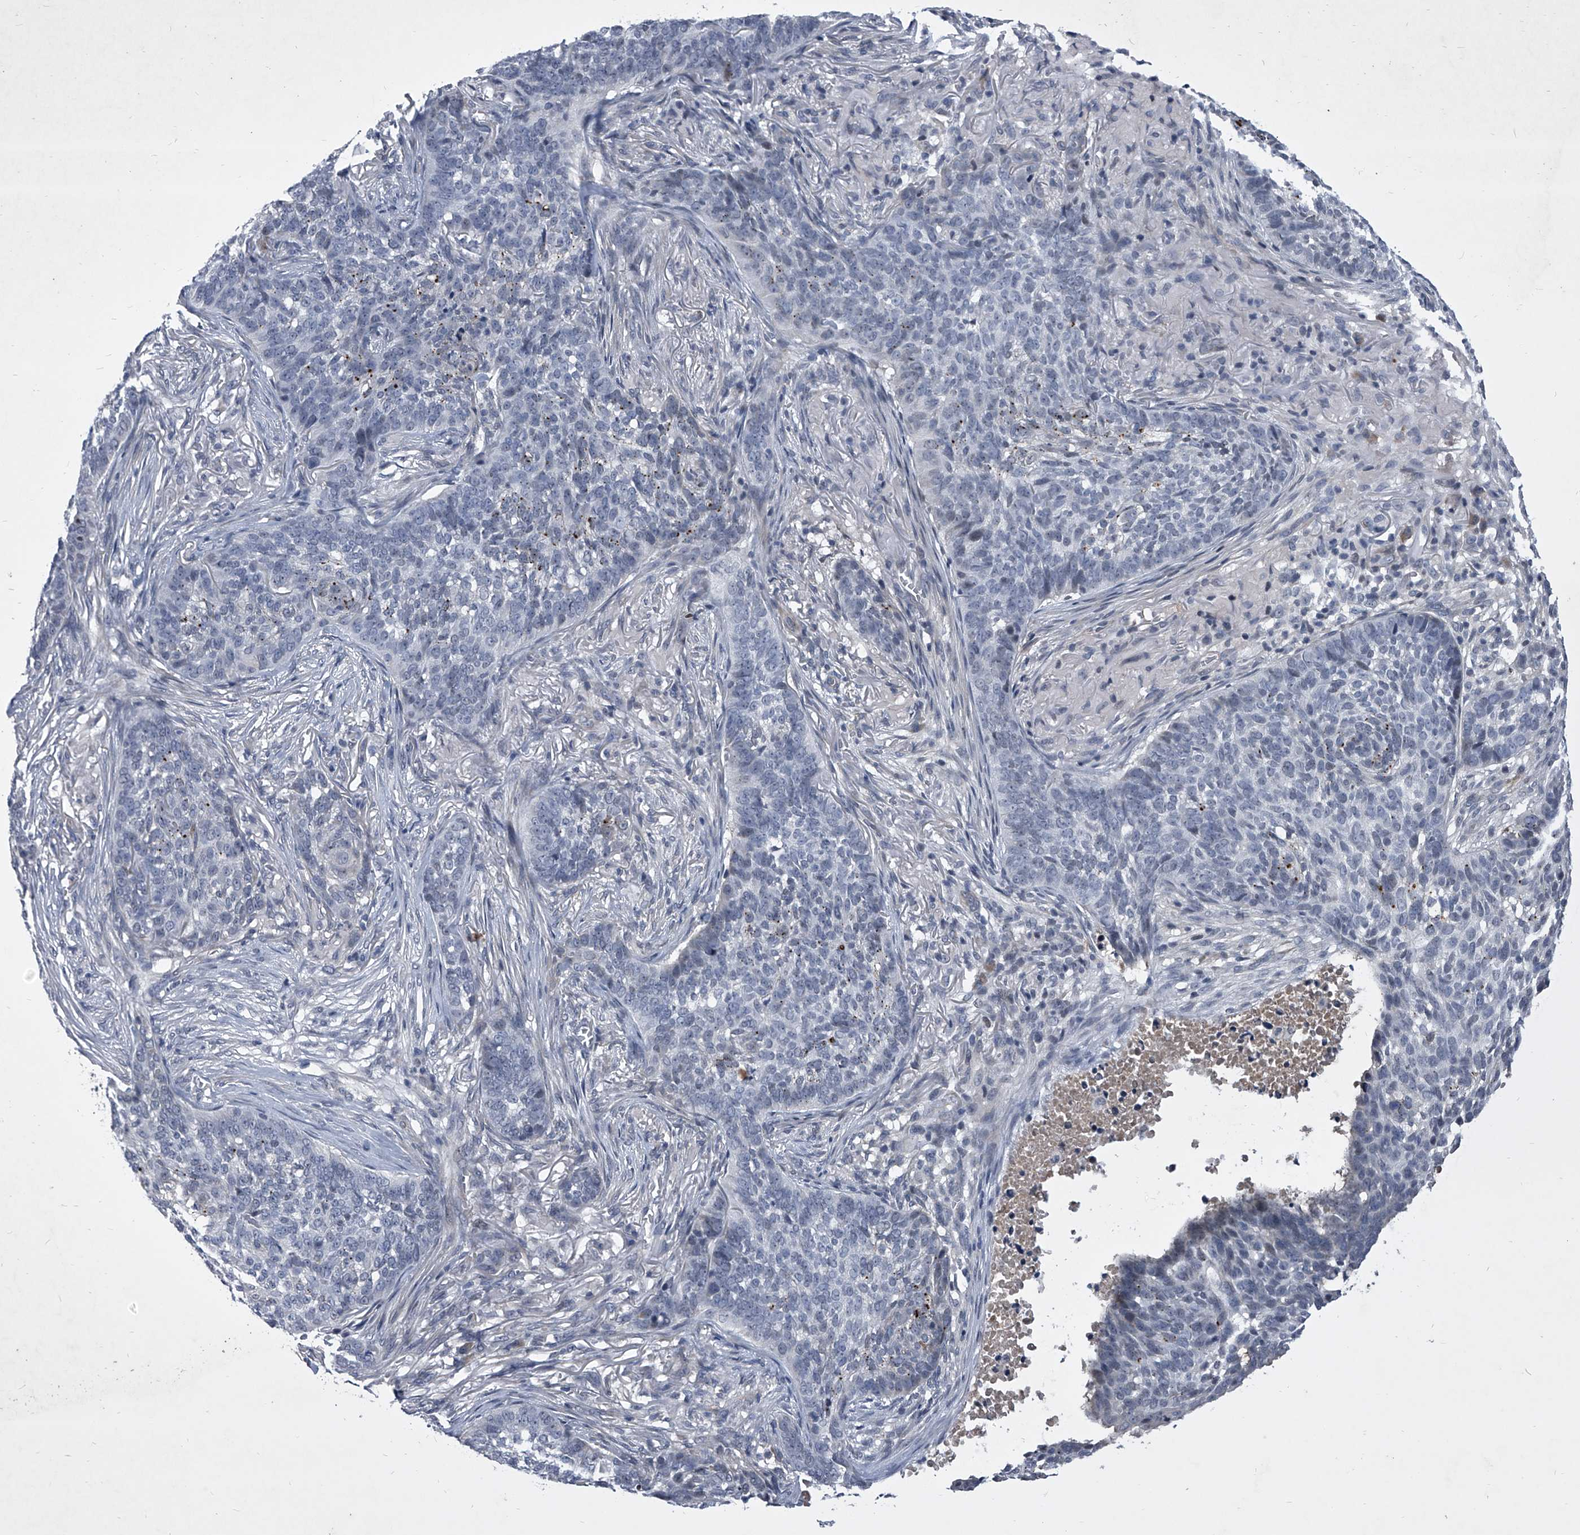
{"staining": {"intensity": "negative", "quantity": "none", "location": "none"}, "tissue": "skin cancer", "cell_type": "Tumor cells", "image_type": "cancer", "snomed": [{"axis": "morphology", "description": "Basal cell carcinoma"}, {"axis": "topography", "description": "Skin"}], "caption": "Protein analysis of basal cell carcinoma (skin) demonstrates no significant expression in tumor cells. (DAB IHC visualized using brightfield microscopy, high magnification).", "gene": "ZNF76", "patient": {"sex": "male", "age": 85}}